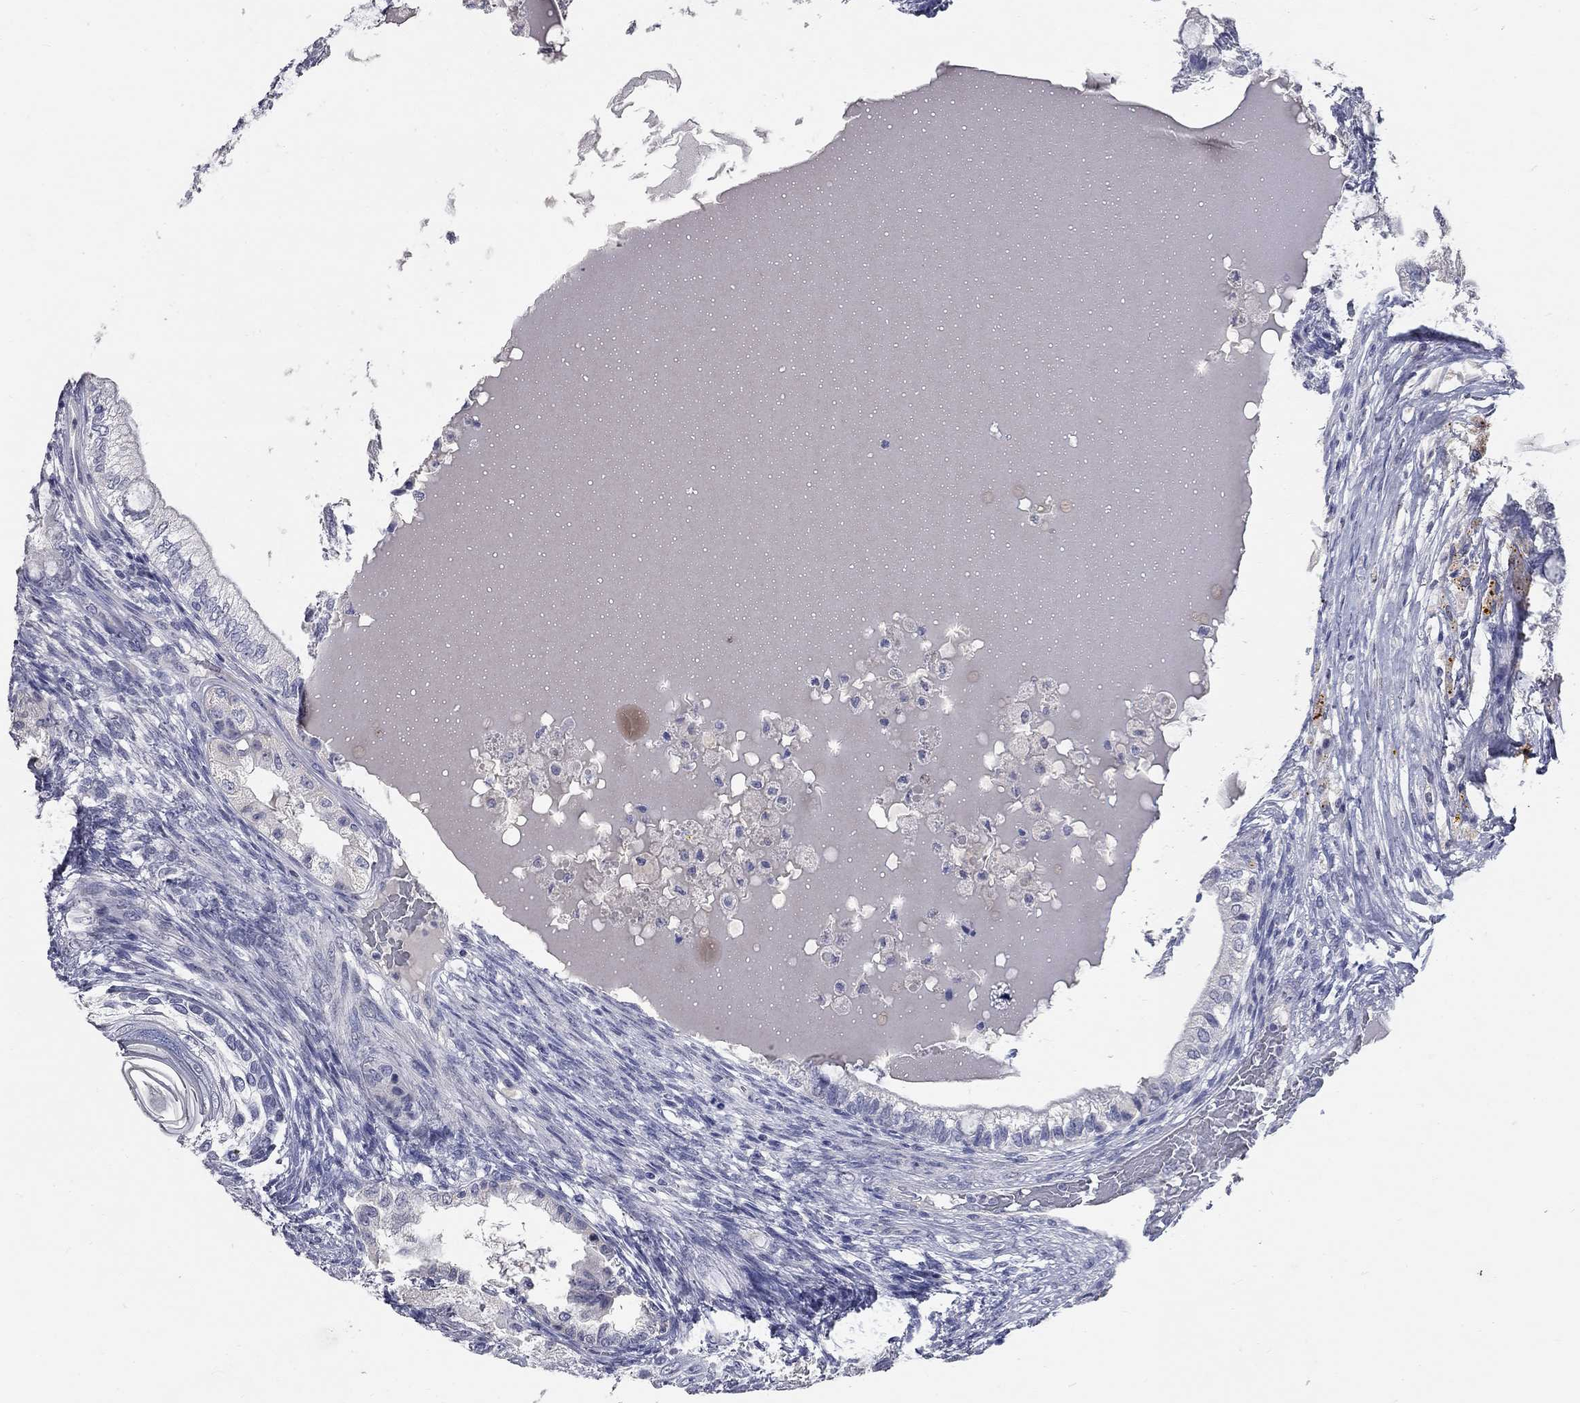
{"staining": {"intensity": "negative", "quantity": "none", "location": "none"}, "tissue": "testis cancer", "cell_type": "Tumor cells", "image_type": "cancer", "snomed": [{"axis": "morphology", "description": "Seminoma, NOS"}, {"axis": "morphology", "description": "Carcinoma, Embryonal, NOS"}, {"axis": "topography", "description": "Testis"}], "caption": "High magnification brightfield microscopy of embryonal carcinoma (testis) stained with DAB (3,3'-diaminobenzidine) (brown) and counterstained with hematoxylin (blue): tumor cells show no significant expression.", "gene": "SYT12", "patient": {"sex": "male", "age": 41}}